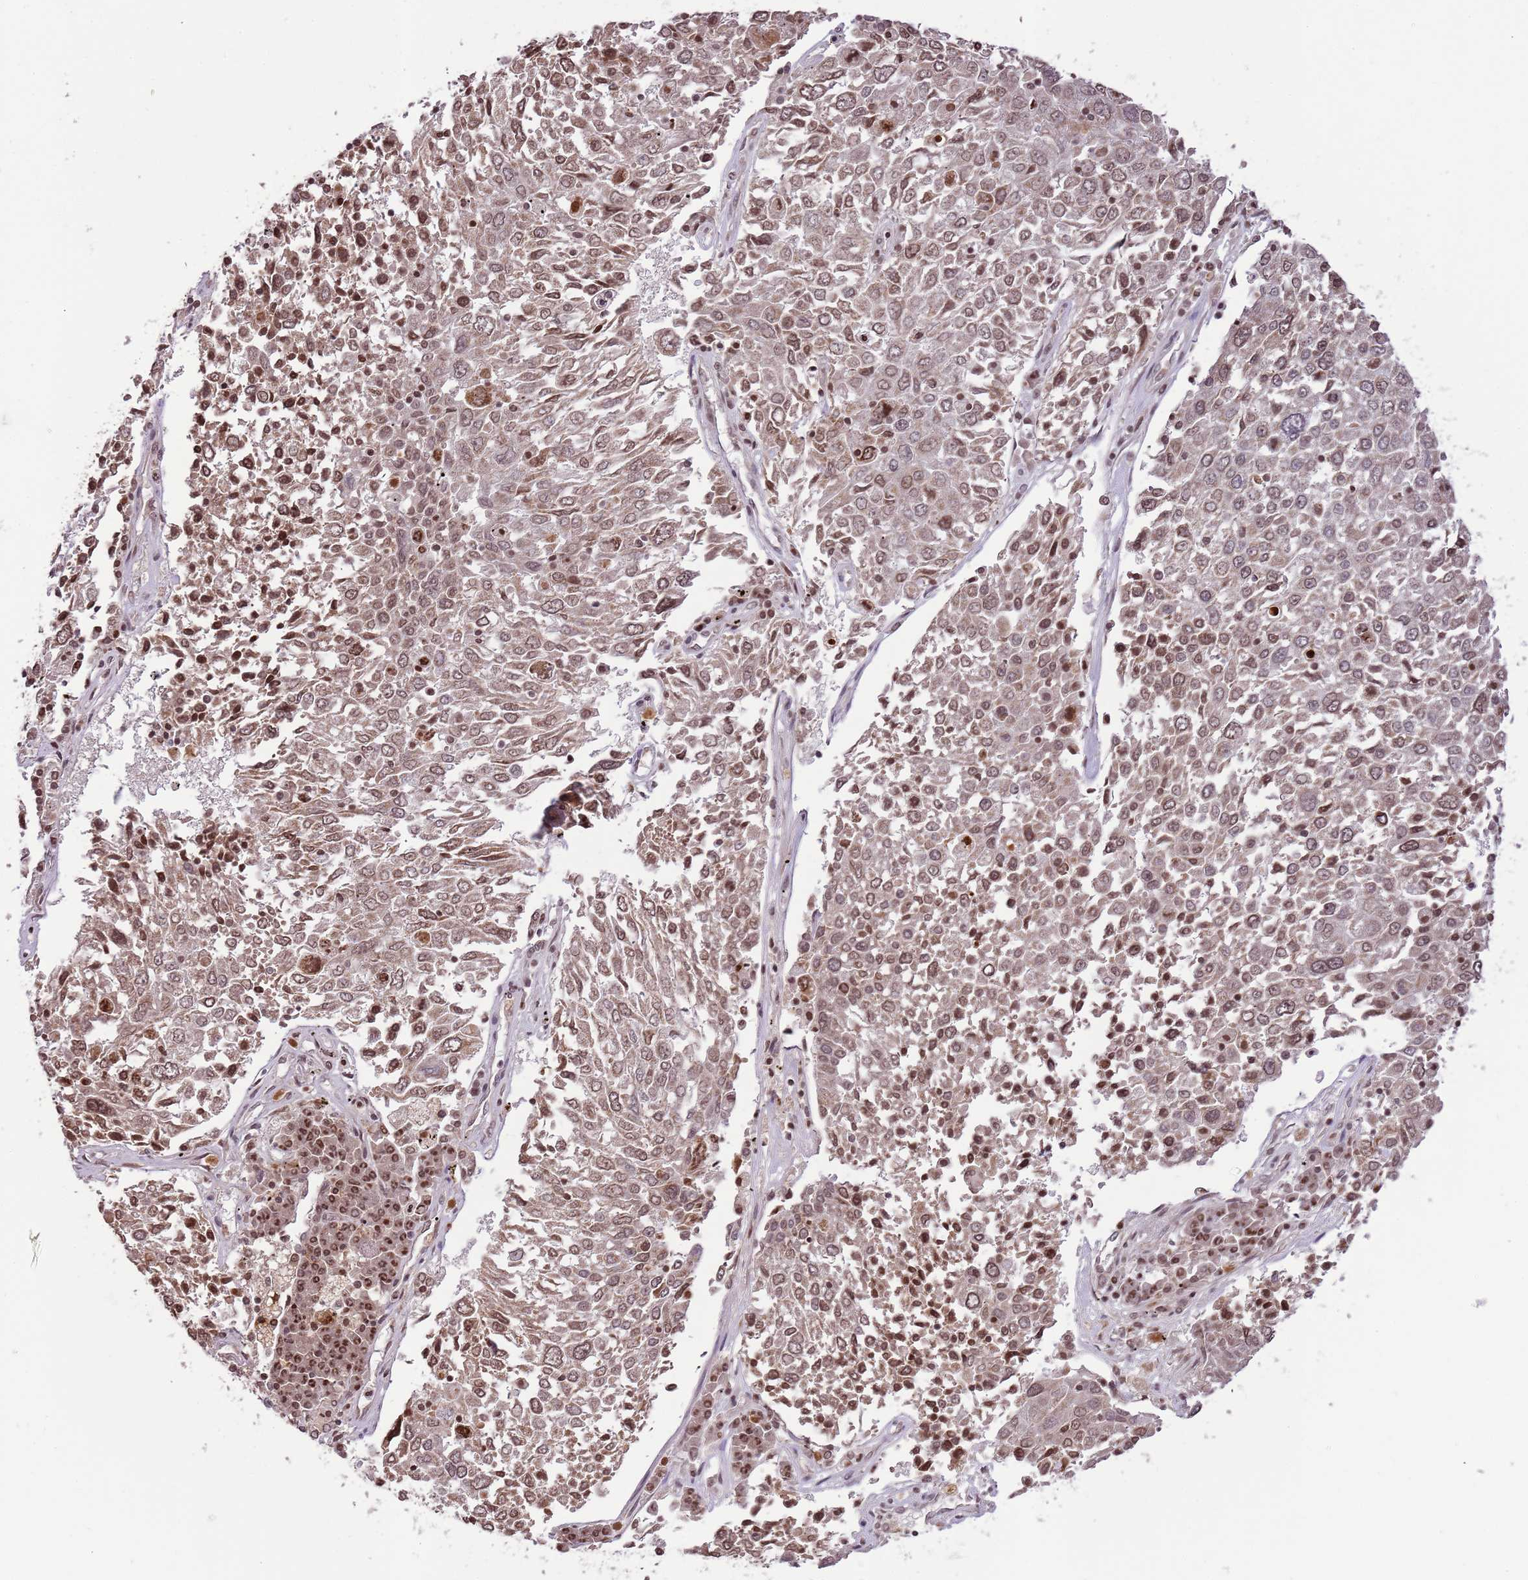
{"staining": {"intensity": "moderate", "quantity": ">75%", "location": "nuclear"}, "tissue": "lung cancer", "cell_type": "Tumor cells", "image_type": "cancer", "snomed": [{"axis": "morphology", "description": "Squamous cell carcinoma, NOS"}, {"axis": "topography", "description": "Lung"}], "caption": "Lung cancer (squamous cell carcinoma) stained with a protein marker reveals moderate staining in tumor cells.", "gene": "SAMSN1", "patient": {"sex": "male", "age": 65}}